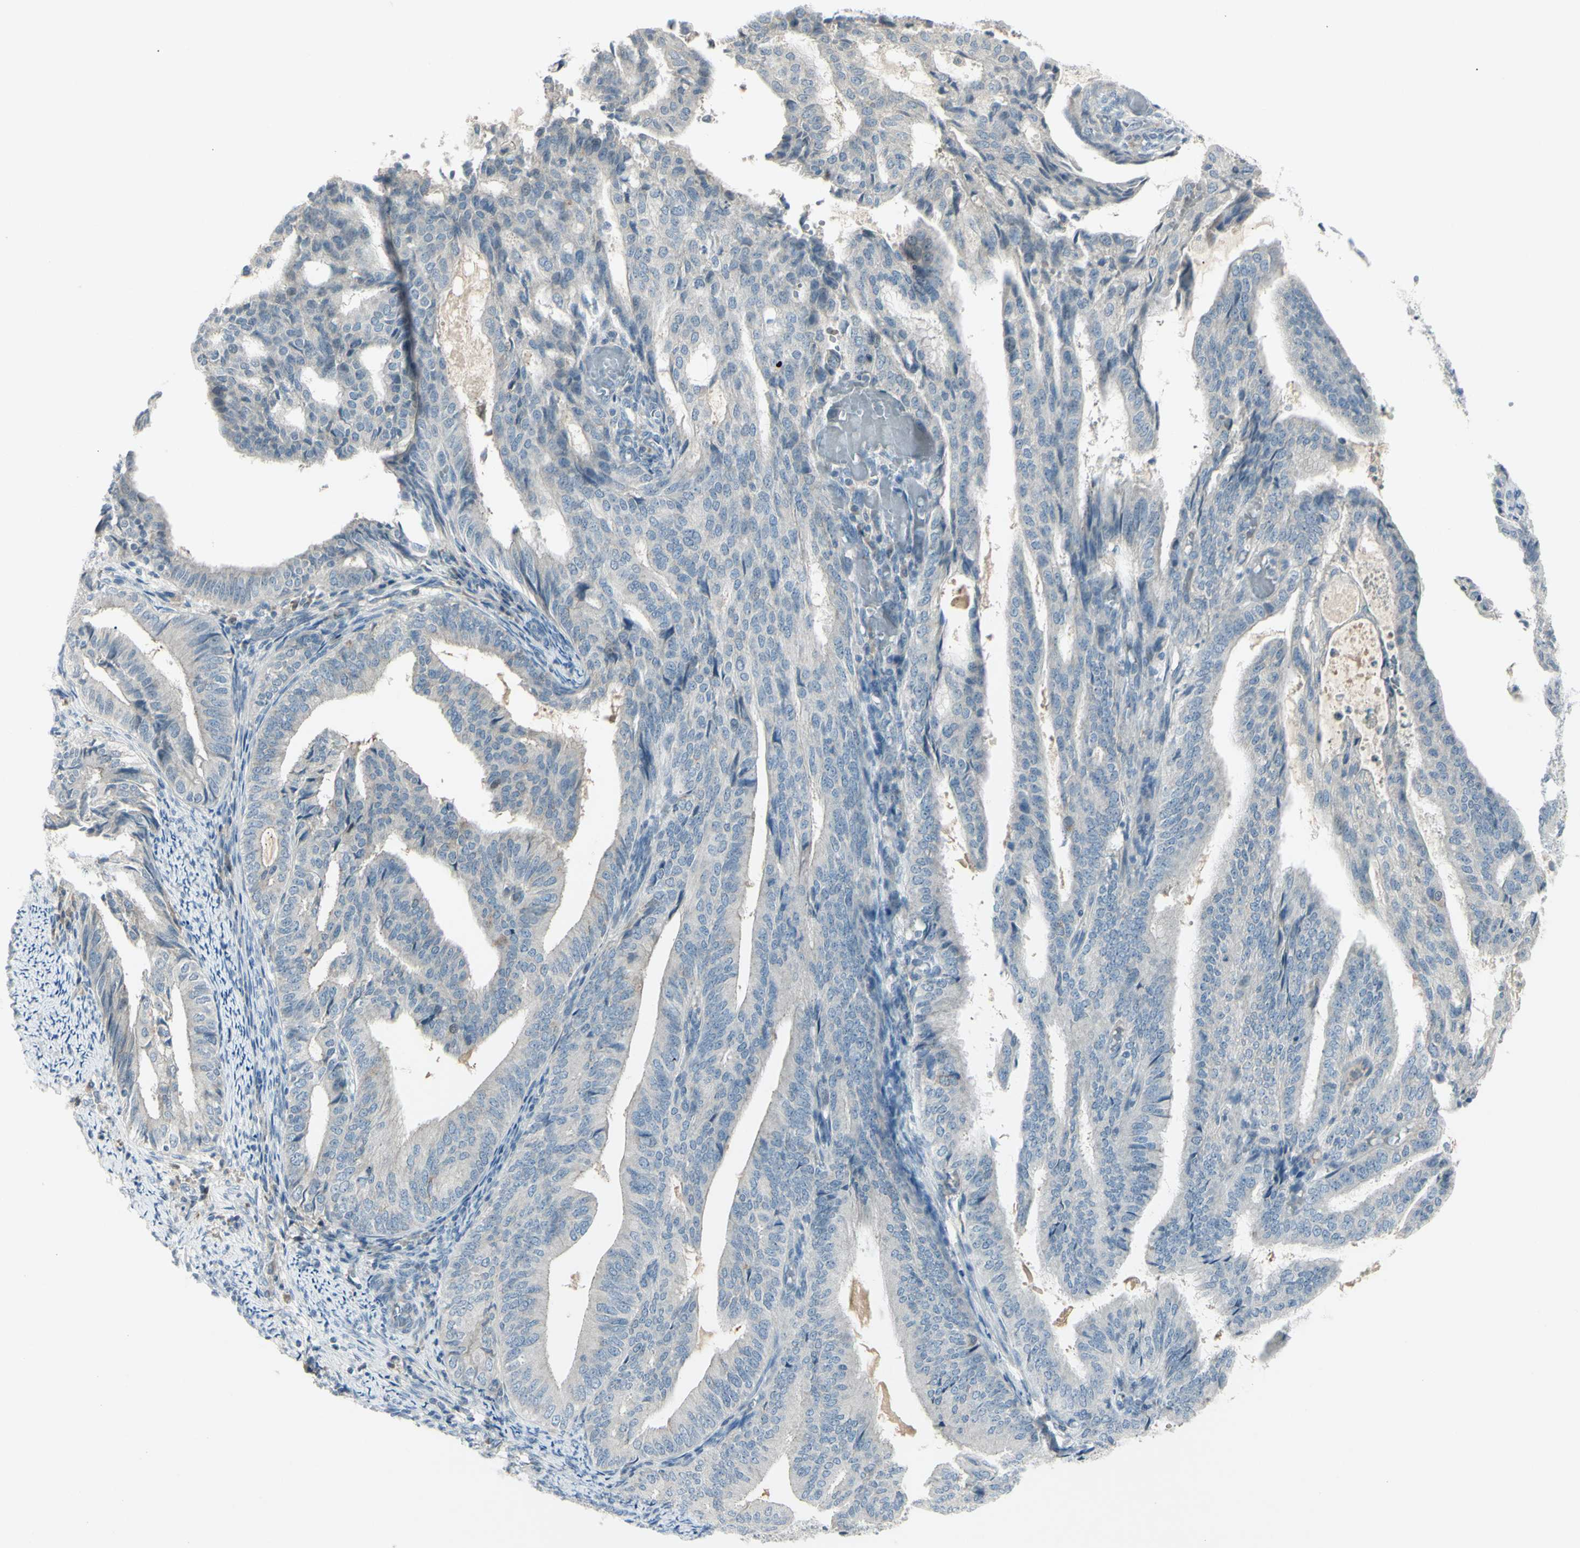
{"staining": {"intensity": "negative", "quantity": "none", "location": "none"}, "tissue": "endometrial cancer", "cell_type": "Tumor cells", "image_type": "cancer", "snomed": [{"axis": "morphology", "description": "Adenocarcinoma, NOS"}, {"axis": "topography", "description": "Endometrium"}], "caption": "DAB (3,3'-diaminobenzidine) immunohistochemical staining of endometrial adenocarcinoma shows no significant expression in tumor cells.", "gene": "SH3GL2", "patient": {"sex": "female", "age": 58}}